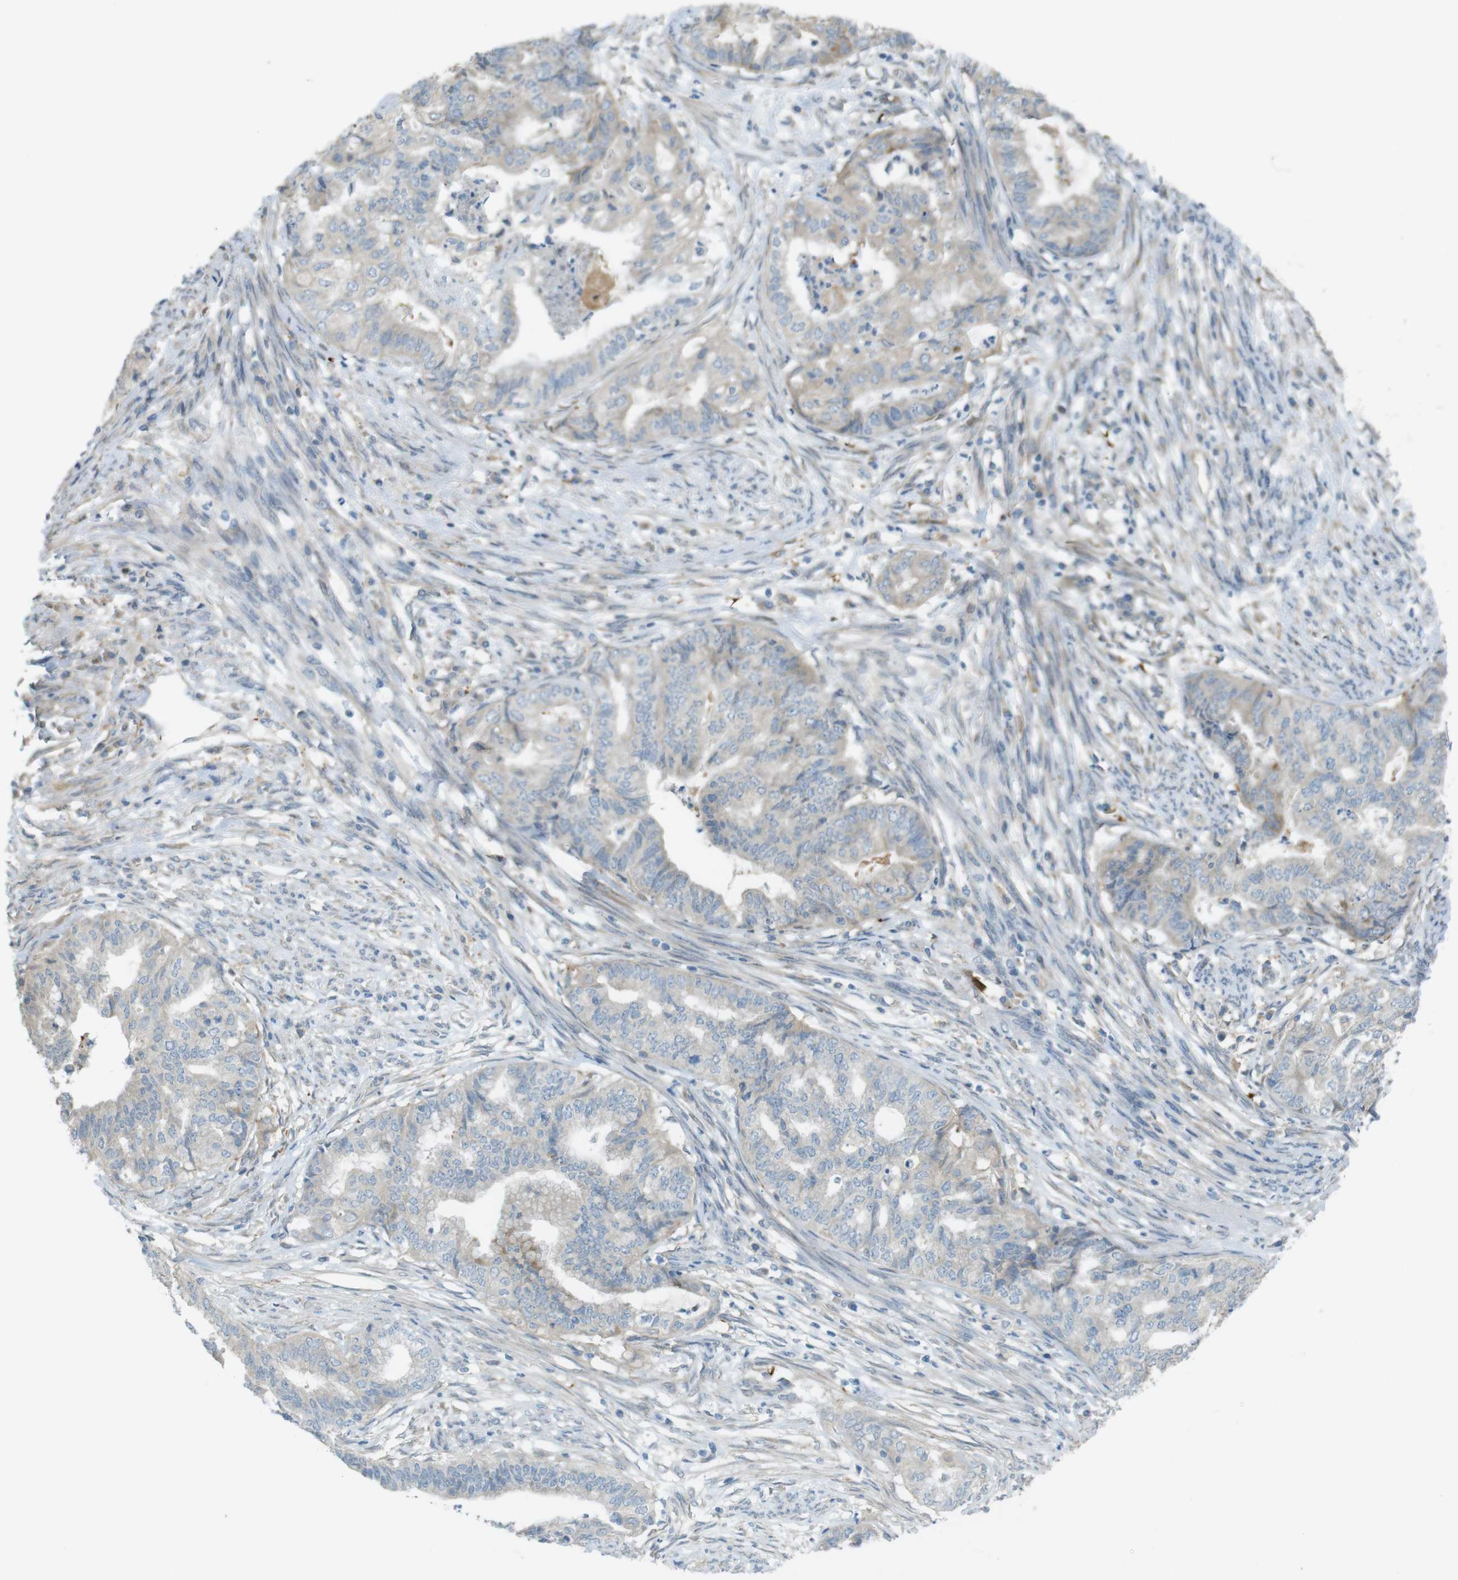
{"staining": {"intensity": "moderate", "quantity": "<25%", "location": "cytoplasmic/membranous"}, "tissue": "endometrial cancer", "cell_type": "Tumor cells", "image_type": "cancer", "snomed": [{"axis": "morphology", "description": "Adenocarcinoma, NOS"}, {"axis": "topography", "description": "Endometrium"}], "caption": "High-power microscopy captured an immunohistochemistry (IHC) histopathology image of adenocarcinoma (endometrial), revealing moderate cytoplasmic/membranous positivity in about <25% of tumor cells. (DAB IHC with brightfield microscopy, high magnification).", "gene": "TMEM41B", "patient": {"sex": "female", "age": 79}}